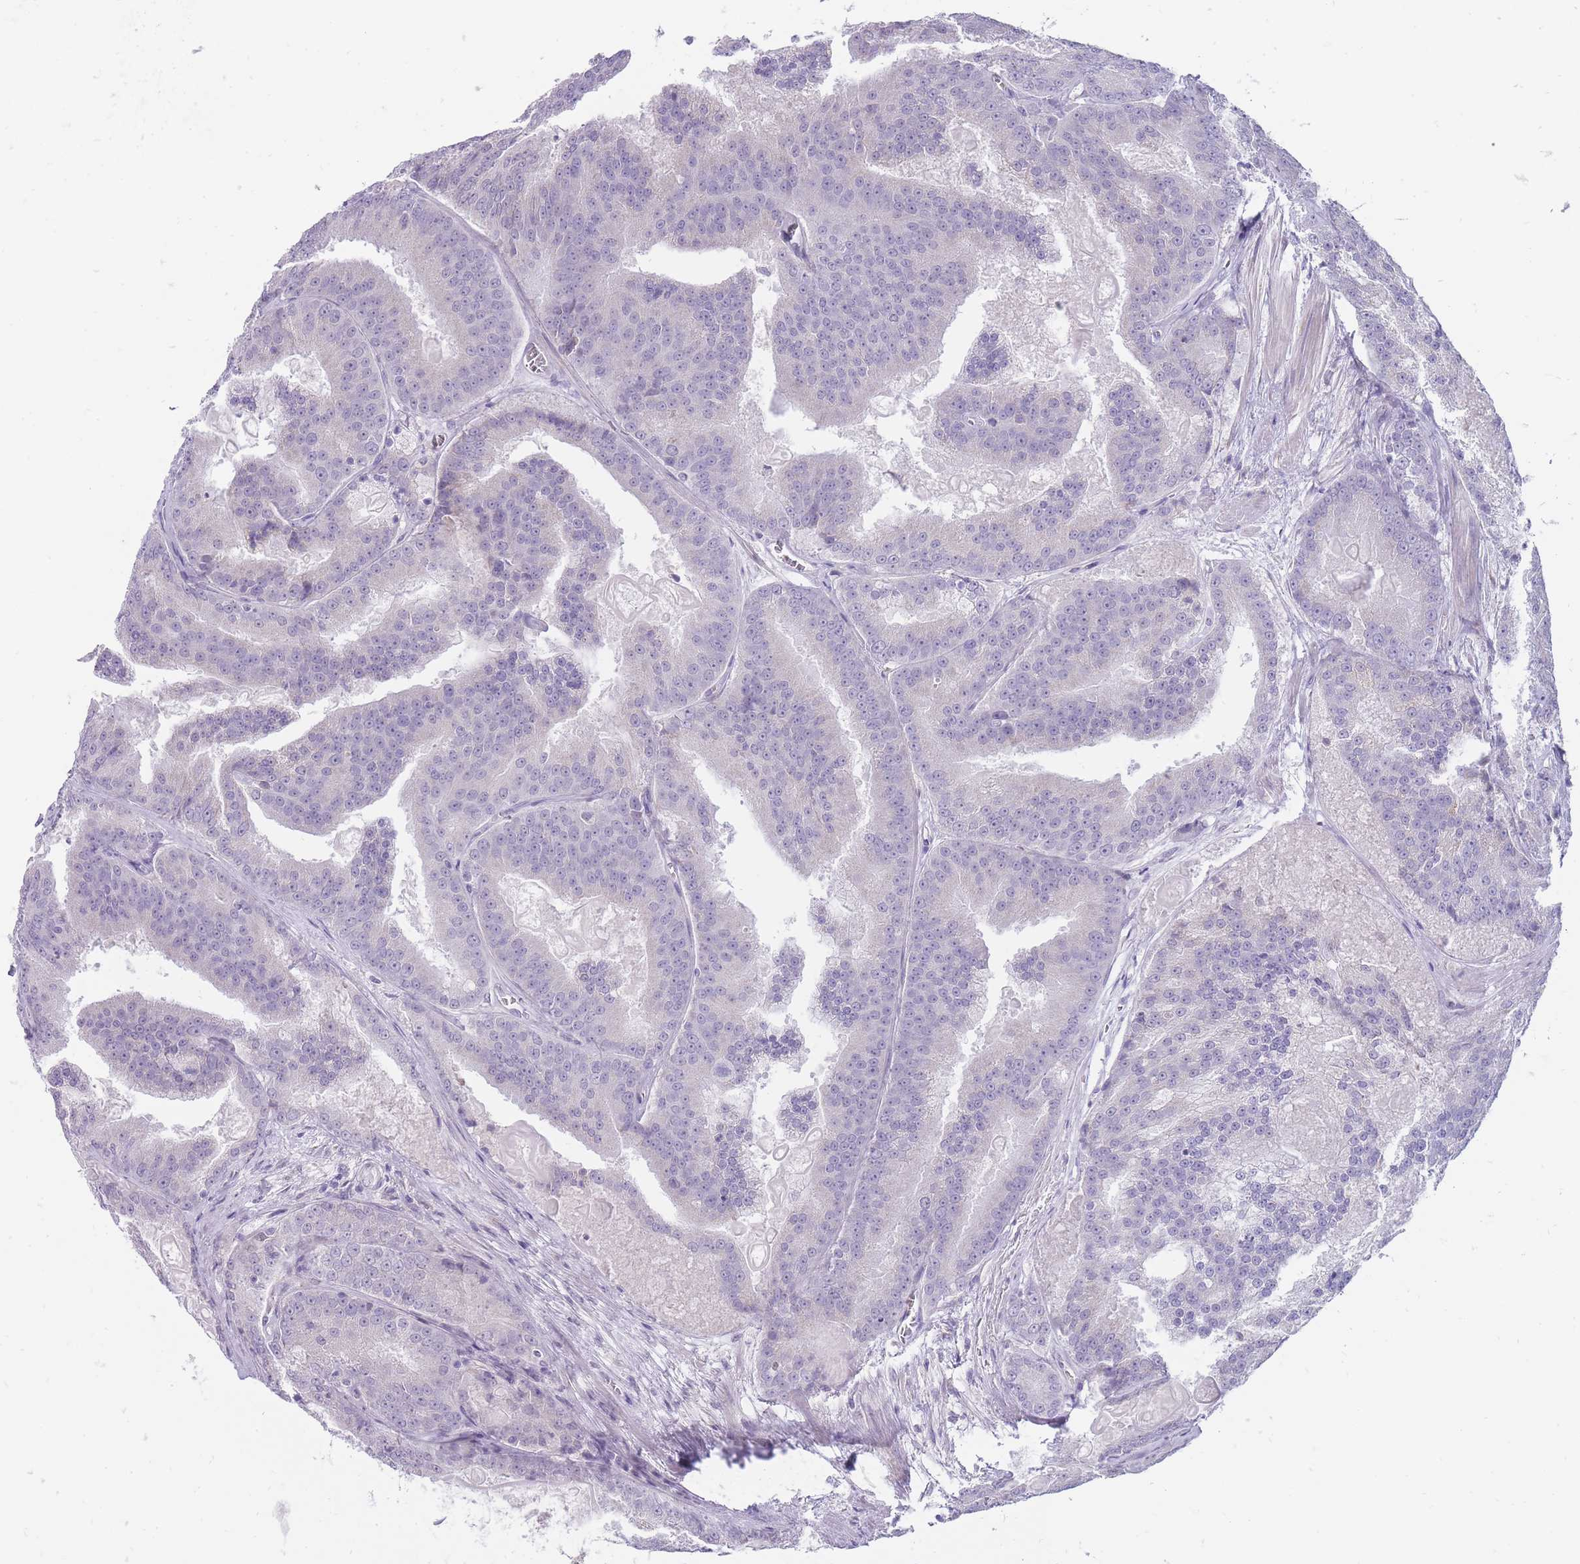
{"staining": {"intensity": "negative", "quantity": "none", "location": "none"}, "tissue": "prostate cancer", "cell_type": "Tumor cells", "image_type": "cancer", "snomed": [{"axis": "morphology", "description": "Adenocarcinoma, High grade"}, {"axis": "topography", "description": "Prostate"}], "caption": "An image of human prostate cancer is negative for staining in tumor cells. (Stains: DAB immunohistochemistry (IHC) with hematoxylin counter stain, Microscopy: brightfield microscopy at high magnification).", "gene": "ERICH4", "patient": {"sex": "male", "age": 61}}